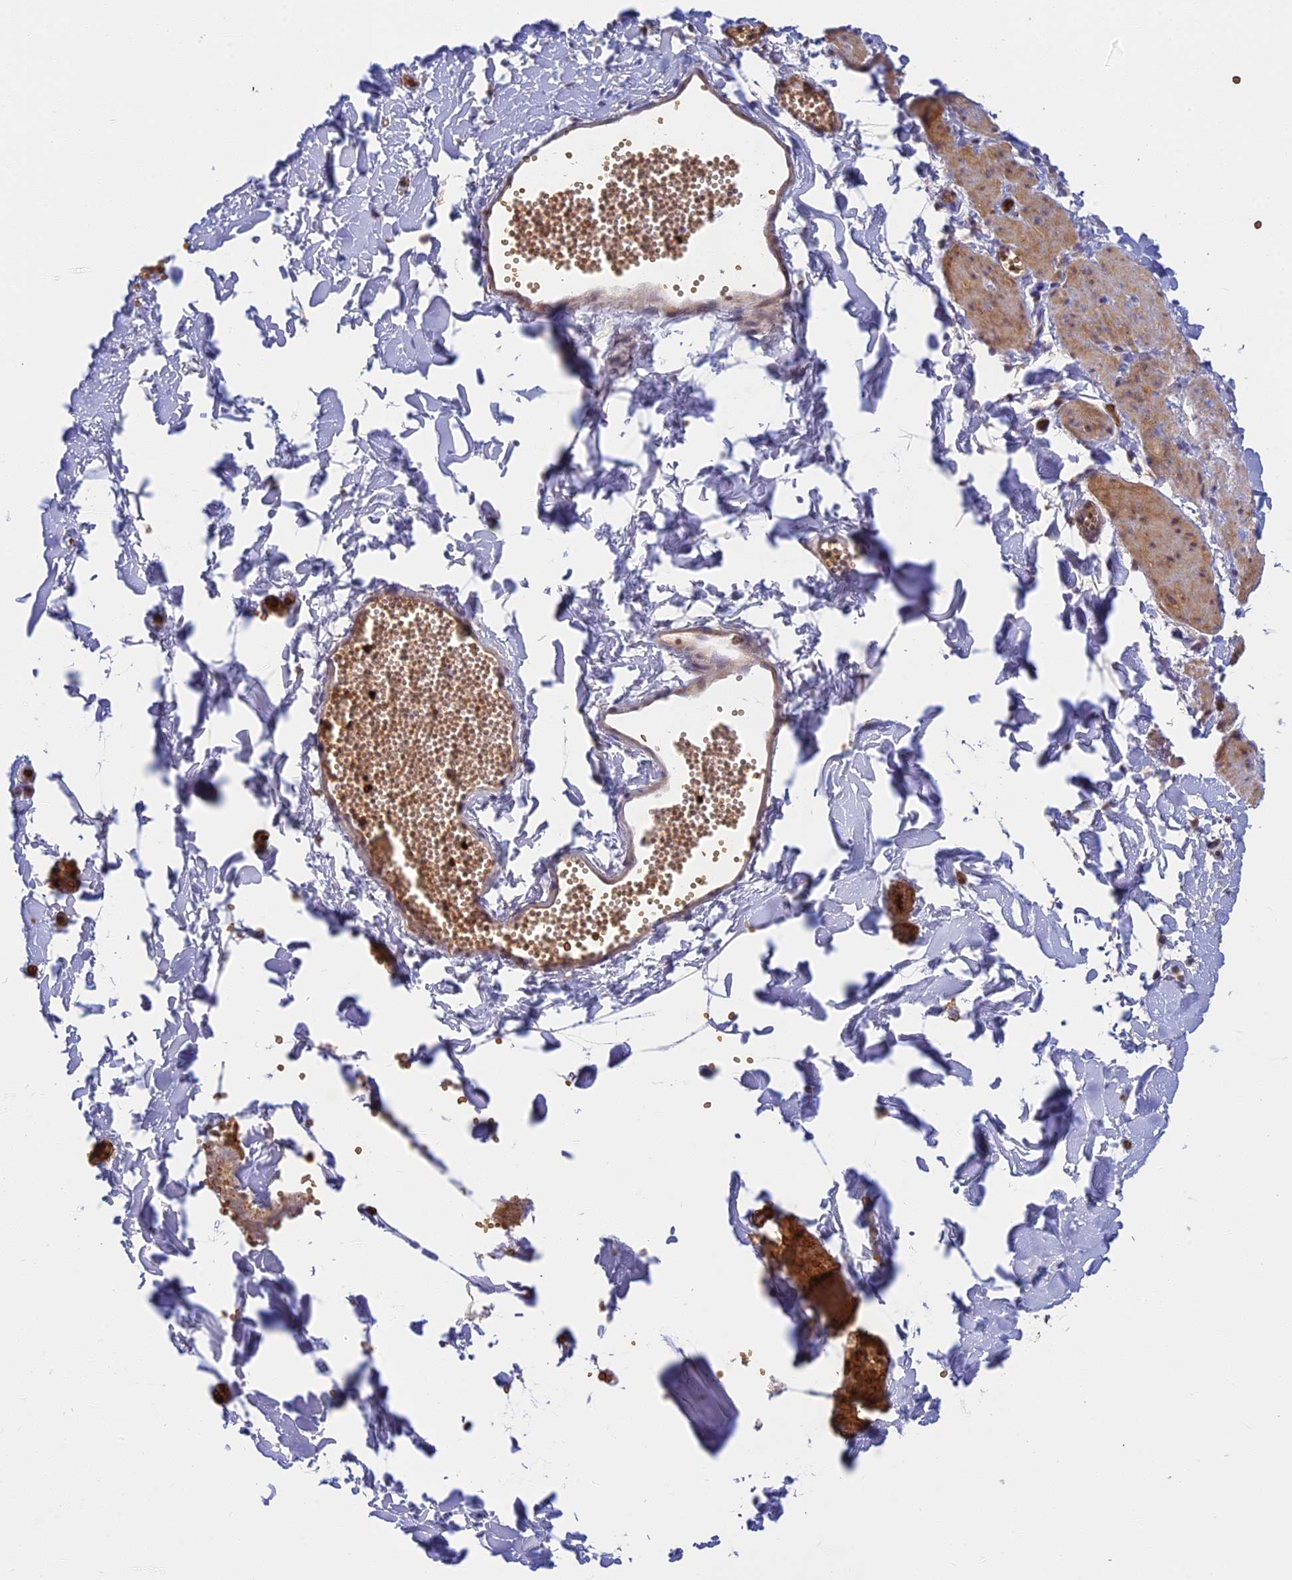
{"staining": {"intensity": "negative", "quantity": "none", "location": "none"}, "tissue": "adipose tissue", "cell_type": "Adipocytes", "image_type": "normal", "snomed": [{"axis": "morphology", "description": "Normal tissue, NOS"}, {"axis": "topography", "description": "Gallbladder"}, {"axis": "topography", "description": "Peripheral nerve tissue"}], "caption": "DAB (3,3'-diaminobenzidine) immunohistochemical staining of normal adipose tissue shows no significant expression in adipocytes.", "gene": "UFSP2", "patient": {"sex": "male", "age": 38}}